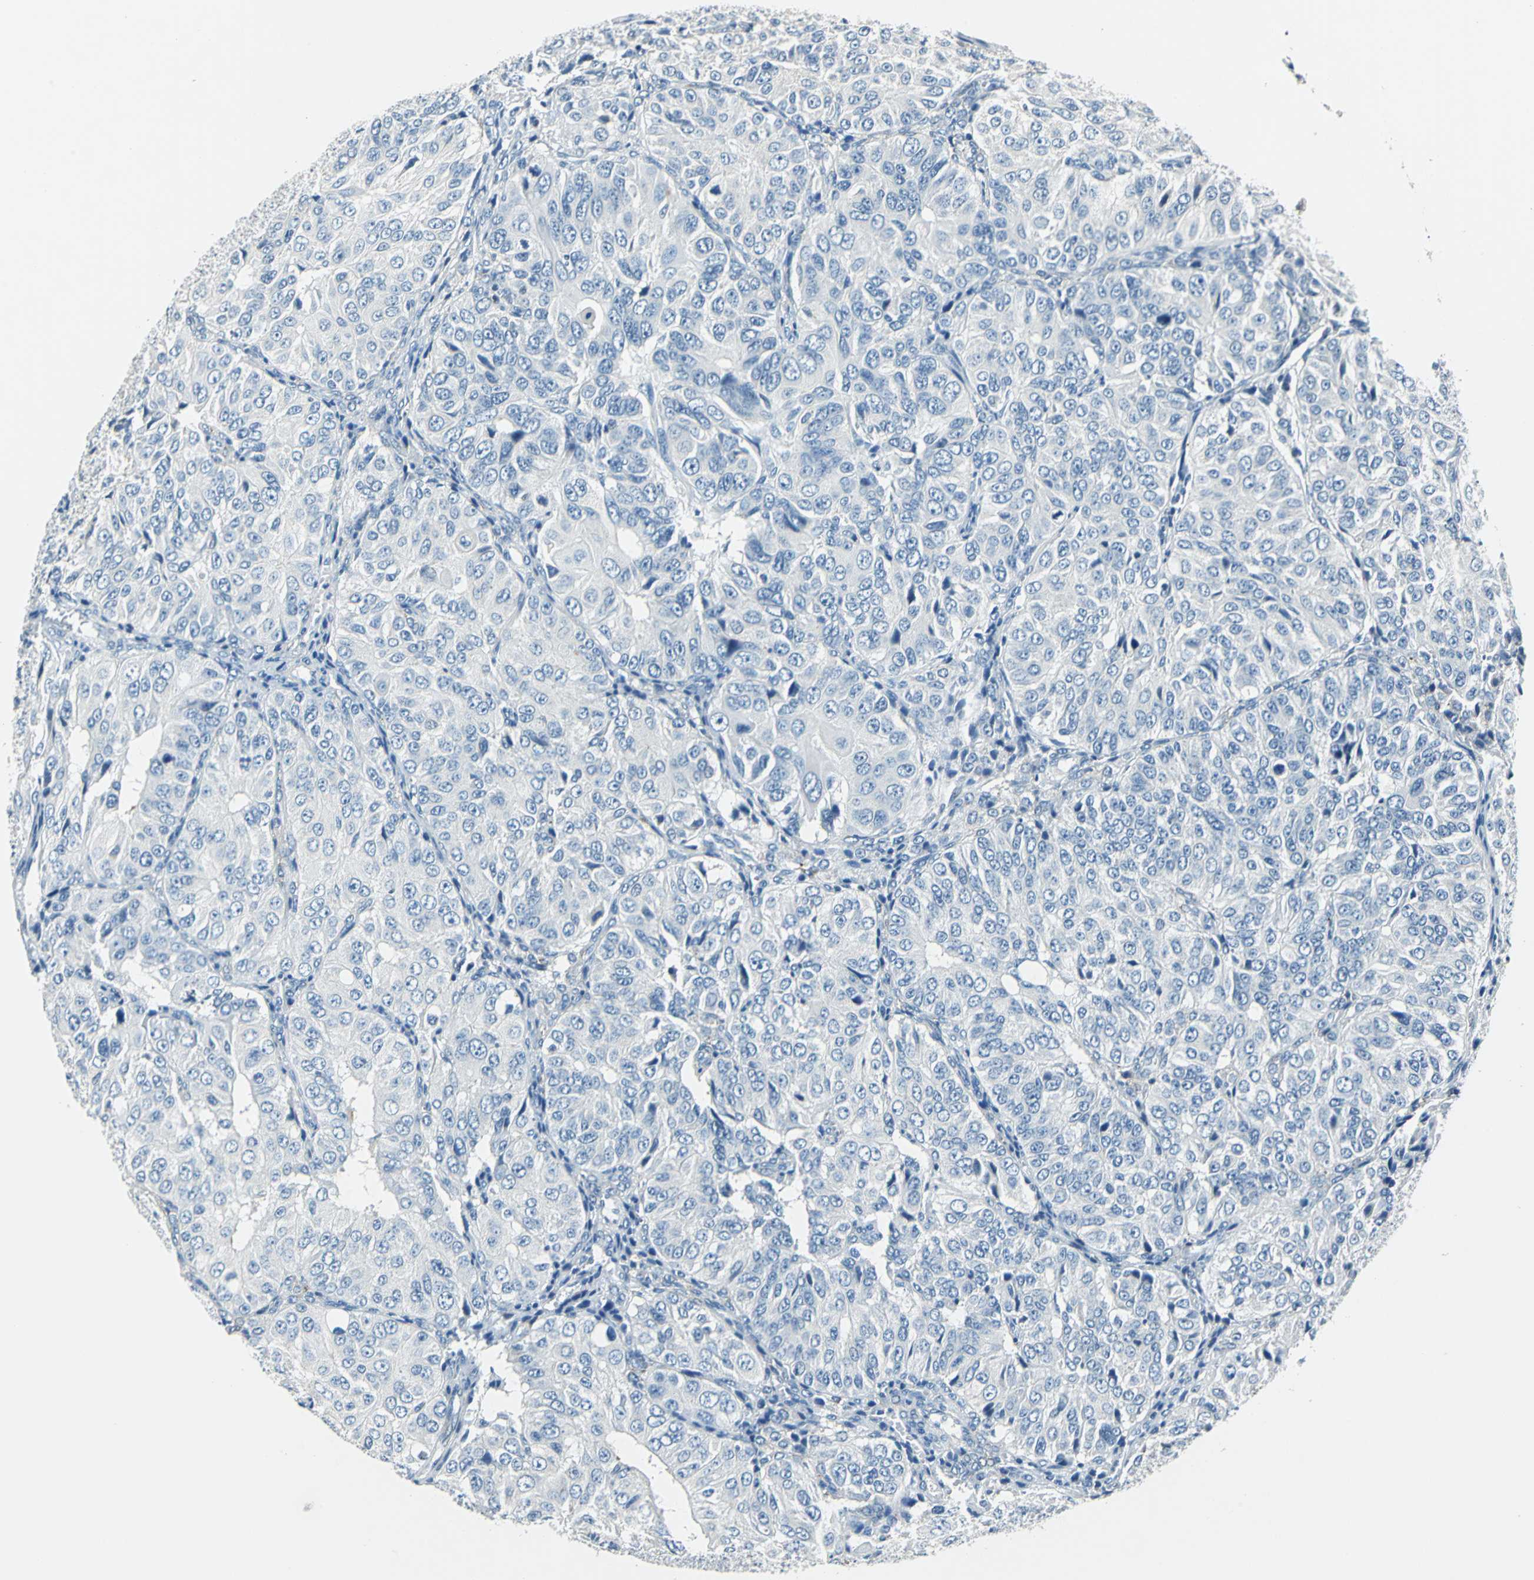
{"staining": {"intensity": "negative", "quantity": "none", "location": "none"}, "tissue": "ovarian cancer", "cell_type": "Tumor cells", "image_type": "cancer", "snomed": [{"axis": "morphology", "description": "Carcinoma, endometroid"}, {"axis": "topography", "description": "Ovary"}], "caption": "IHC histopathology image of ovarian endometroid carcinoma stained for a protein (brown), which reveals no positivity in tumor cells. (Brightfield microscopy of DAB (3,3'-diaminobenzidine) immunohistochemistry (IHC) at high magnification).", "gene": "HCFC2", "patient": {"sex": "female", "age": 51}}